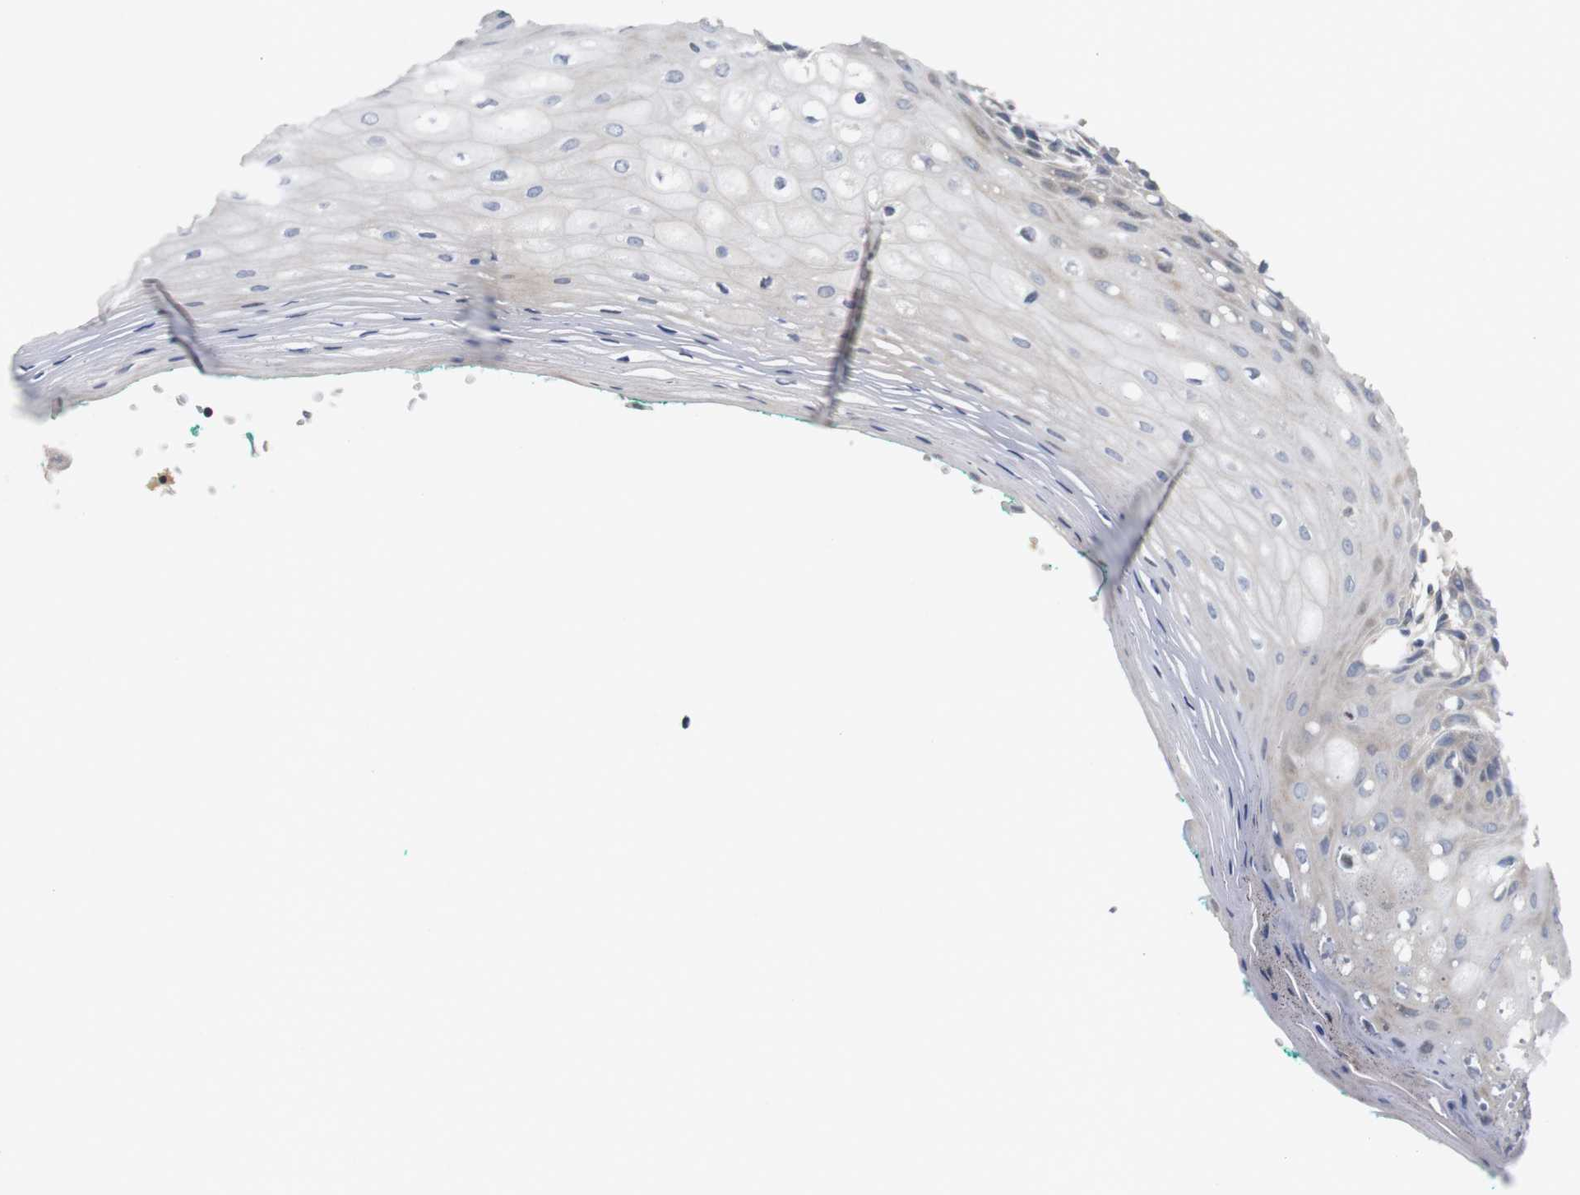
{"staining": {"intensity": "weak", "quantity": "<25%", "location": "cytoplasmic/membranous,nuclear"}, "tissue": "oral mucosa", "cell_type": "Squamous epithelial cells", "image_type": "normal", "snomed": [{"axis": "morphology", "description": "Normal tissue, NOS"}, {"axis": "topography", "description": "Skeletal muscle"}, {"axis": "topography", "description": "Oral tissue"}, {"axis": "topography", "description": "Peripheral nerve tissue"}], "caption": "High power microscopy histopathology image of an IHC micrograph of normal oral mucosa, revealing no significant staining in squamous epithelial cells.", "gene": "CYB561", "patient": {"sex": "female", "age": 84}}